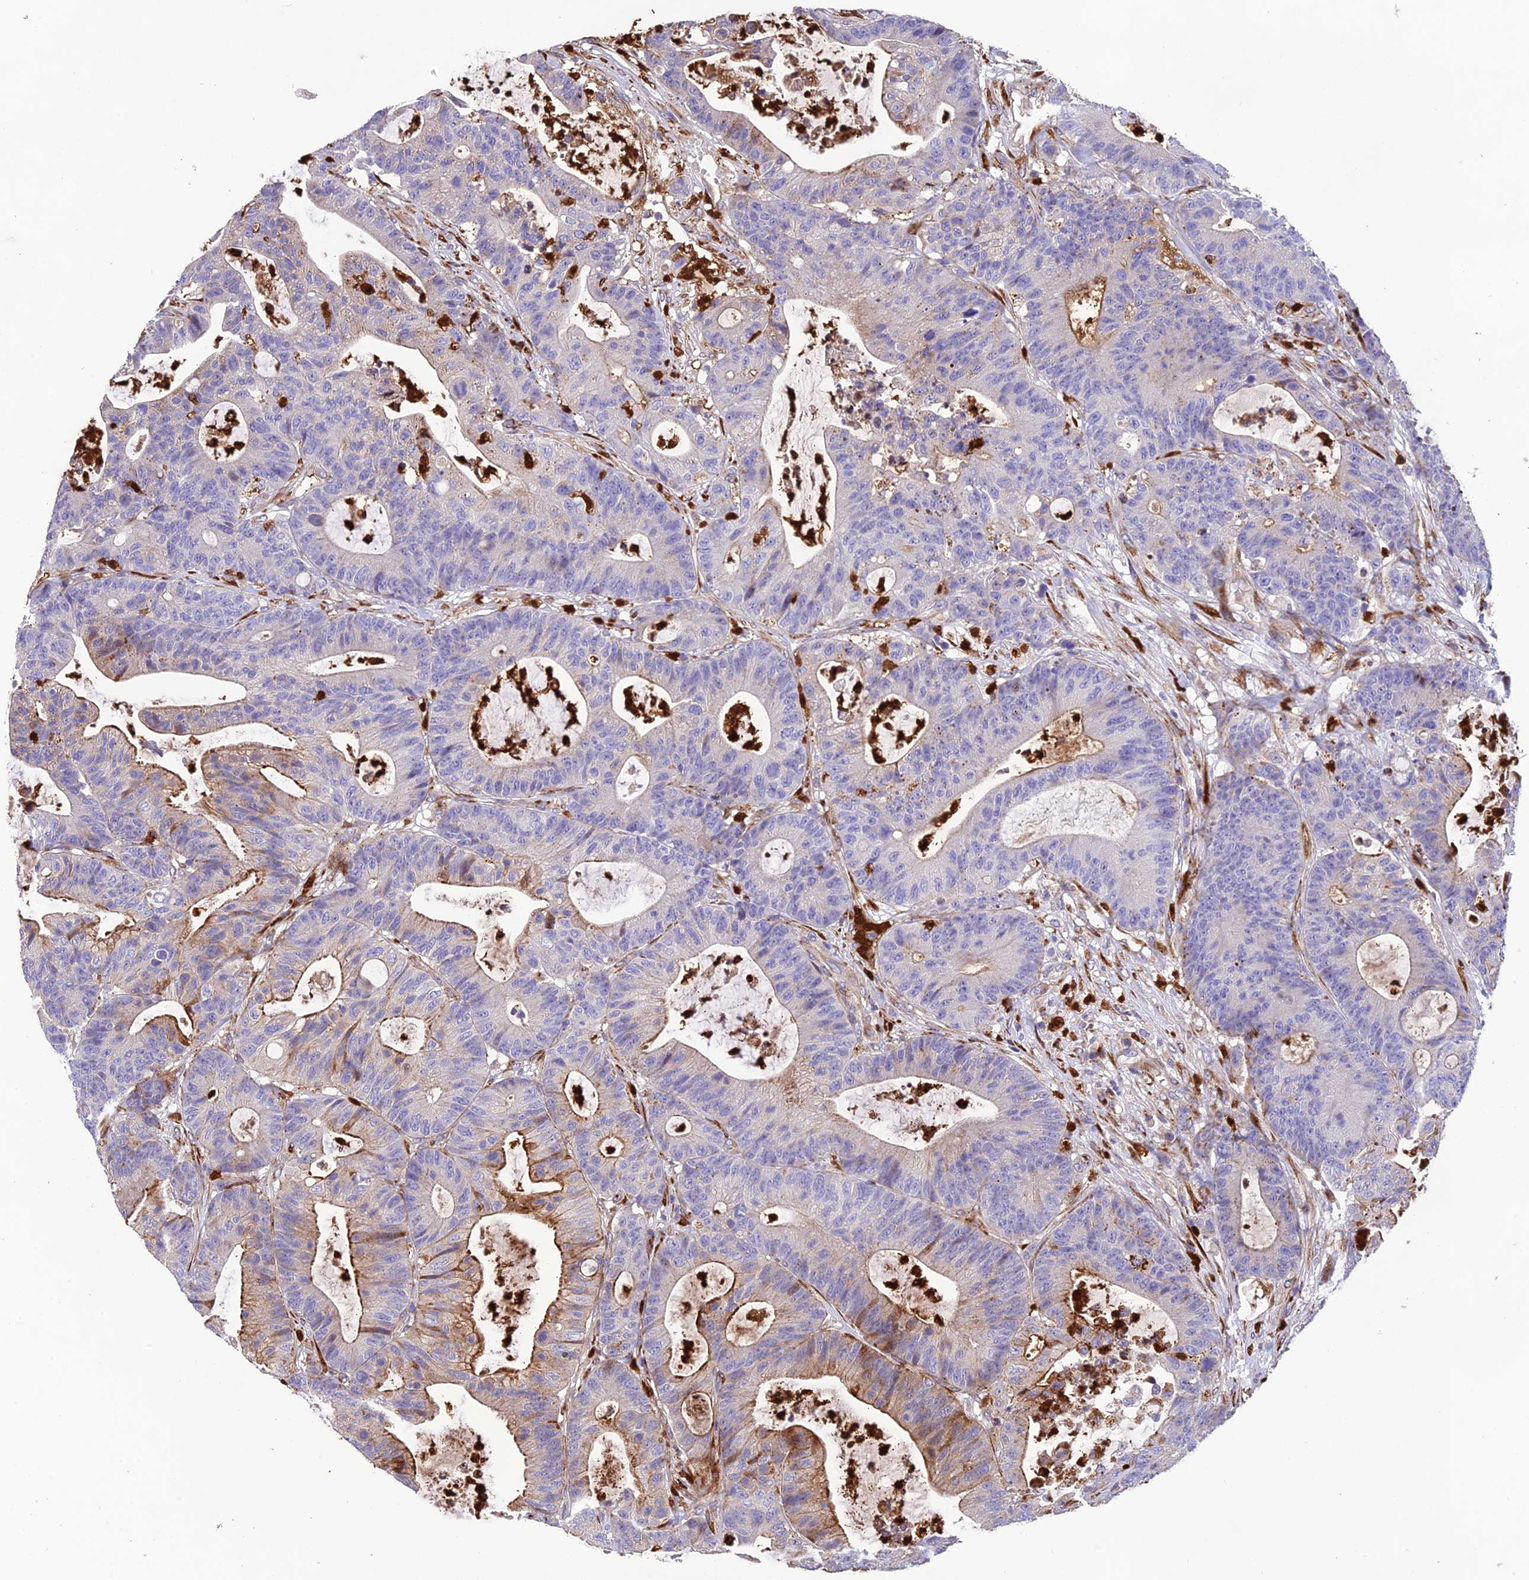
{"staining": {"intensity": "moderate", "quantity": "<25%", "location": "cytoplasmic/membranous"}, "tissue": "colorectal cancer", "cell_type": "Tumor cells", "image_type": "cancer", "snomed": [{"axis": "morphology", "description": "Adenocarcinoma, NOS"}, {"axis": "topography", "description": "Colon"}], "caption": "About <25% of tumor cells in human adenocarcinoma (colorectal) display moderate cytoplasmic/membranous protein expression as visualized by brown immunohistochemical staining.", "gene": "CPSF4L", "patient": {"sex": "female", "age": 84}}